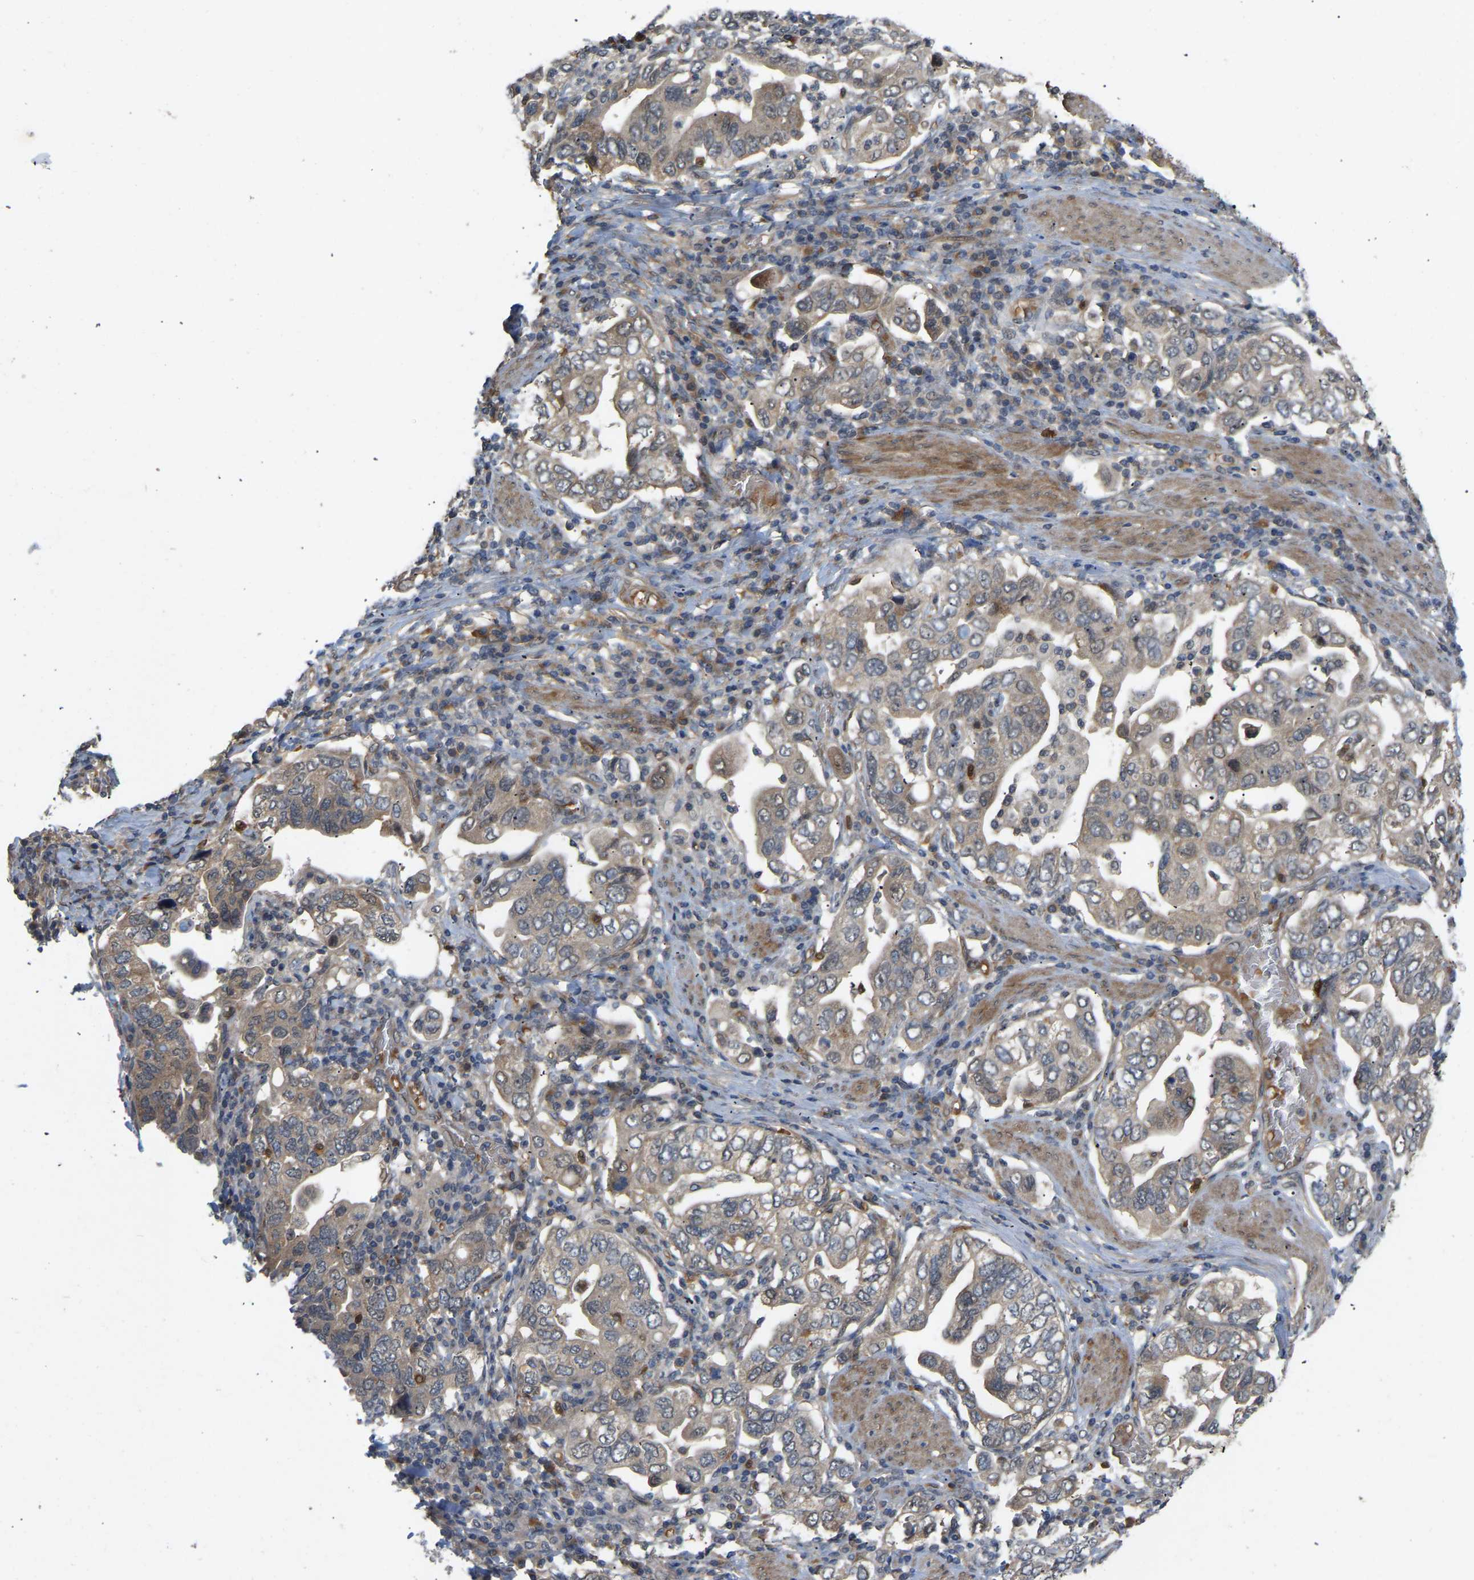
{"staining": {"intensity": "weak", "quantity": ">75%", "location": "cytoplasmic/membranous"}, "tissue": "stomach cancer", "cell_type": "Tumor cells", "image_type": "cancer", "snomed": [{"axis": "morphology", "description": "Adenocarcinoma, NOS"}, {"axis": "topography", "description": "Stomach, upper"}], "caption": "High-magnification brightfield microscopy of adenocarcinoma (stomach) stained with DAB (brown) and counterstained with hematoxylin (blue). tumor cells exhibit weak cytoplasmic/membranous staining is seen in about>75% of cells.", "gene": "LIMK2", "patient": {"sex": "male", "age": 62}}